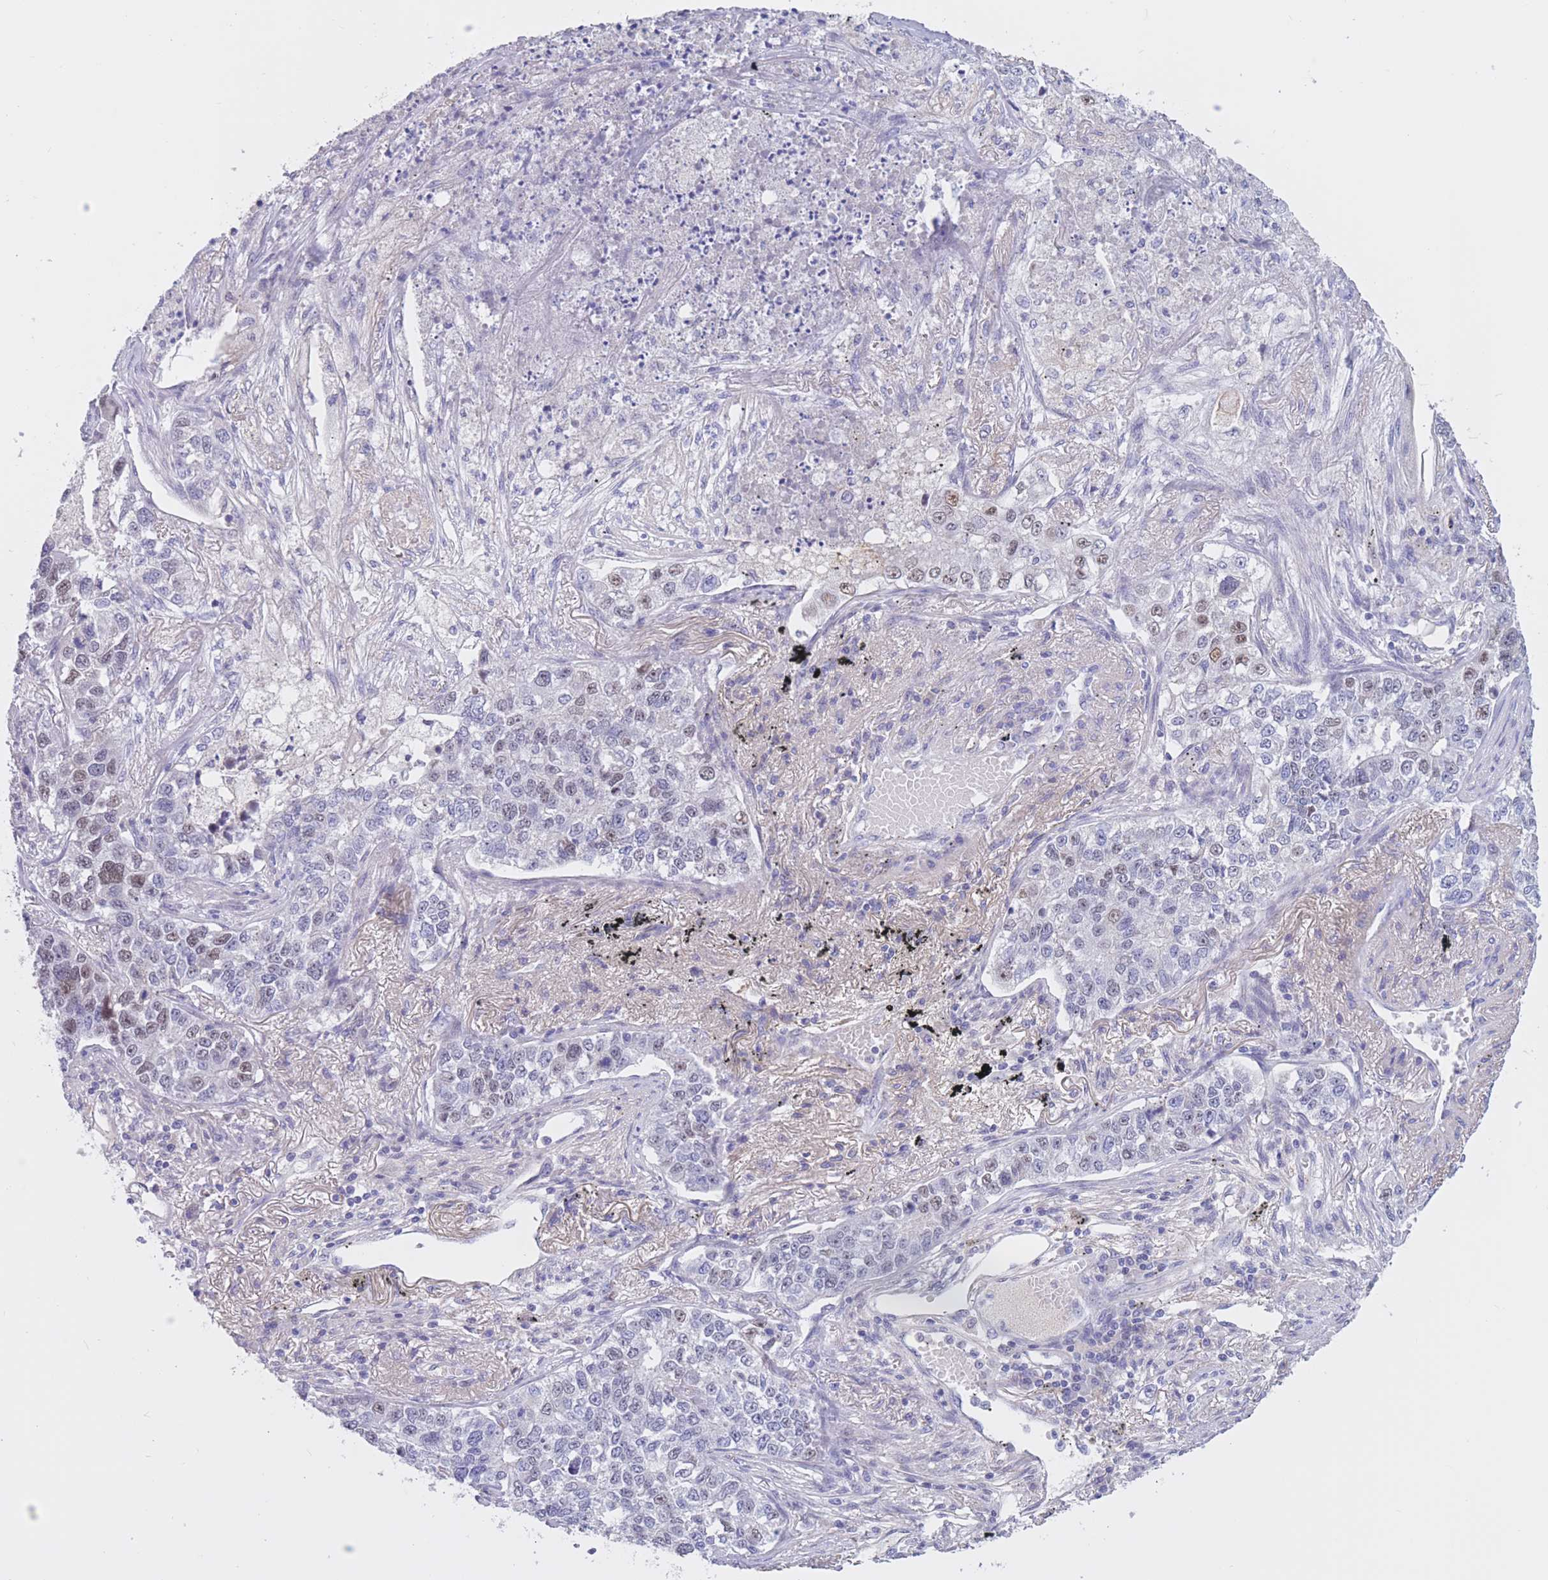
{"staining": {"intensity": "moderate", "quantity": "<25%", "location": "nuclear"}, "tissue": "lung cancer", "cell_type": "Tumor cells", "image_type": "cancer", "snomed": [{"axis": "morphology", "description": "Adenocarcinoma, NOS"}, {"axis": "topography", "description": "Lung"}], "caption": "Immunohistochemical staining of lung cancer displays low levels of moderate nuclear protein positivity in approximately <25% of tumor cells. (Stains: DAB in brown, nuclei in blue, Microscopy: brightfield microscopy at high magnification).", "gene": "BOP1", "patient": {"sex": "male", "age": 49}}